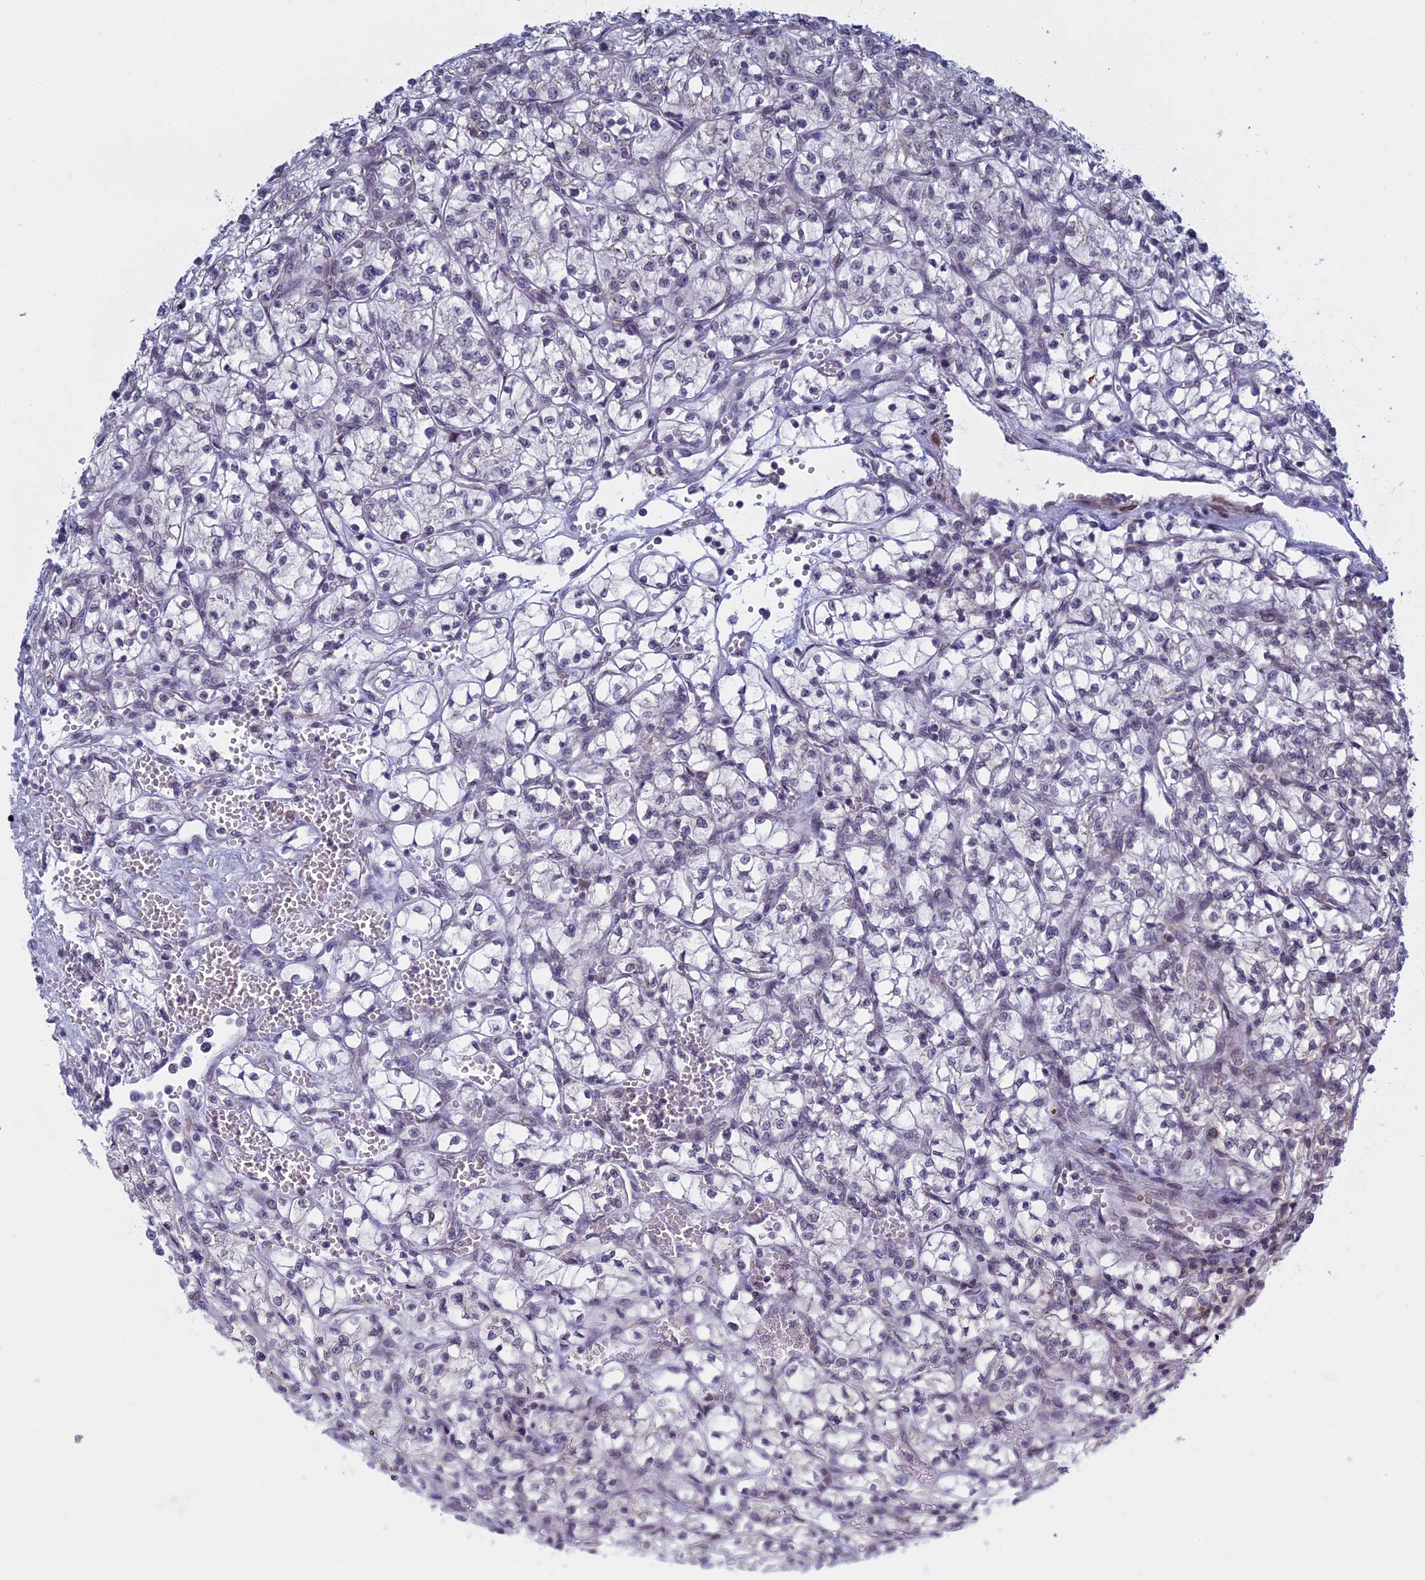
{"staining": {"intensity": "negative", "quantity": "none", "location": "none"}, "tissue": "renal cancer", "cell_type": "Tumor cells", "image_type": "cancer", "snomed": [{"axis": "morphology", "description": "Adenocarcinoma, NOS"}, {"axis": "topography", "description": "Kidney"}], "caption": "The immunohistochemistry (IHC) photomicrograph has no significant positivity in tumor cells of renal adenocarcinoma tissue.", "gene": "RPS19BP1", "patient": {"sex": "female", "age": 64}}